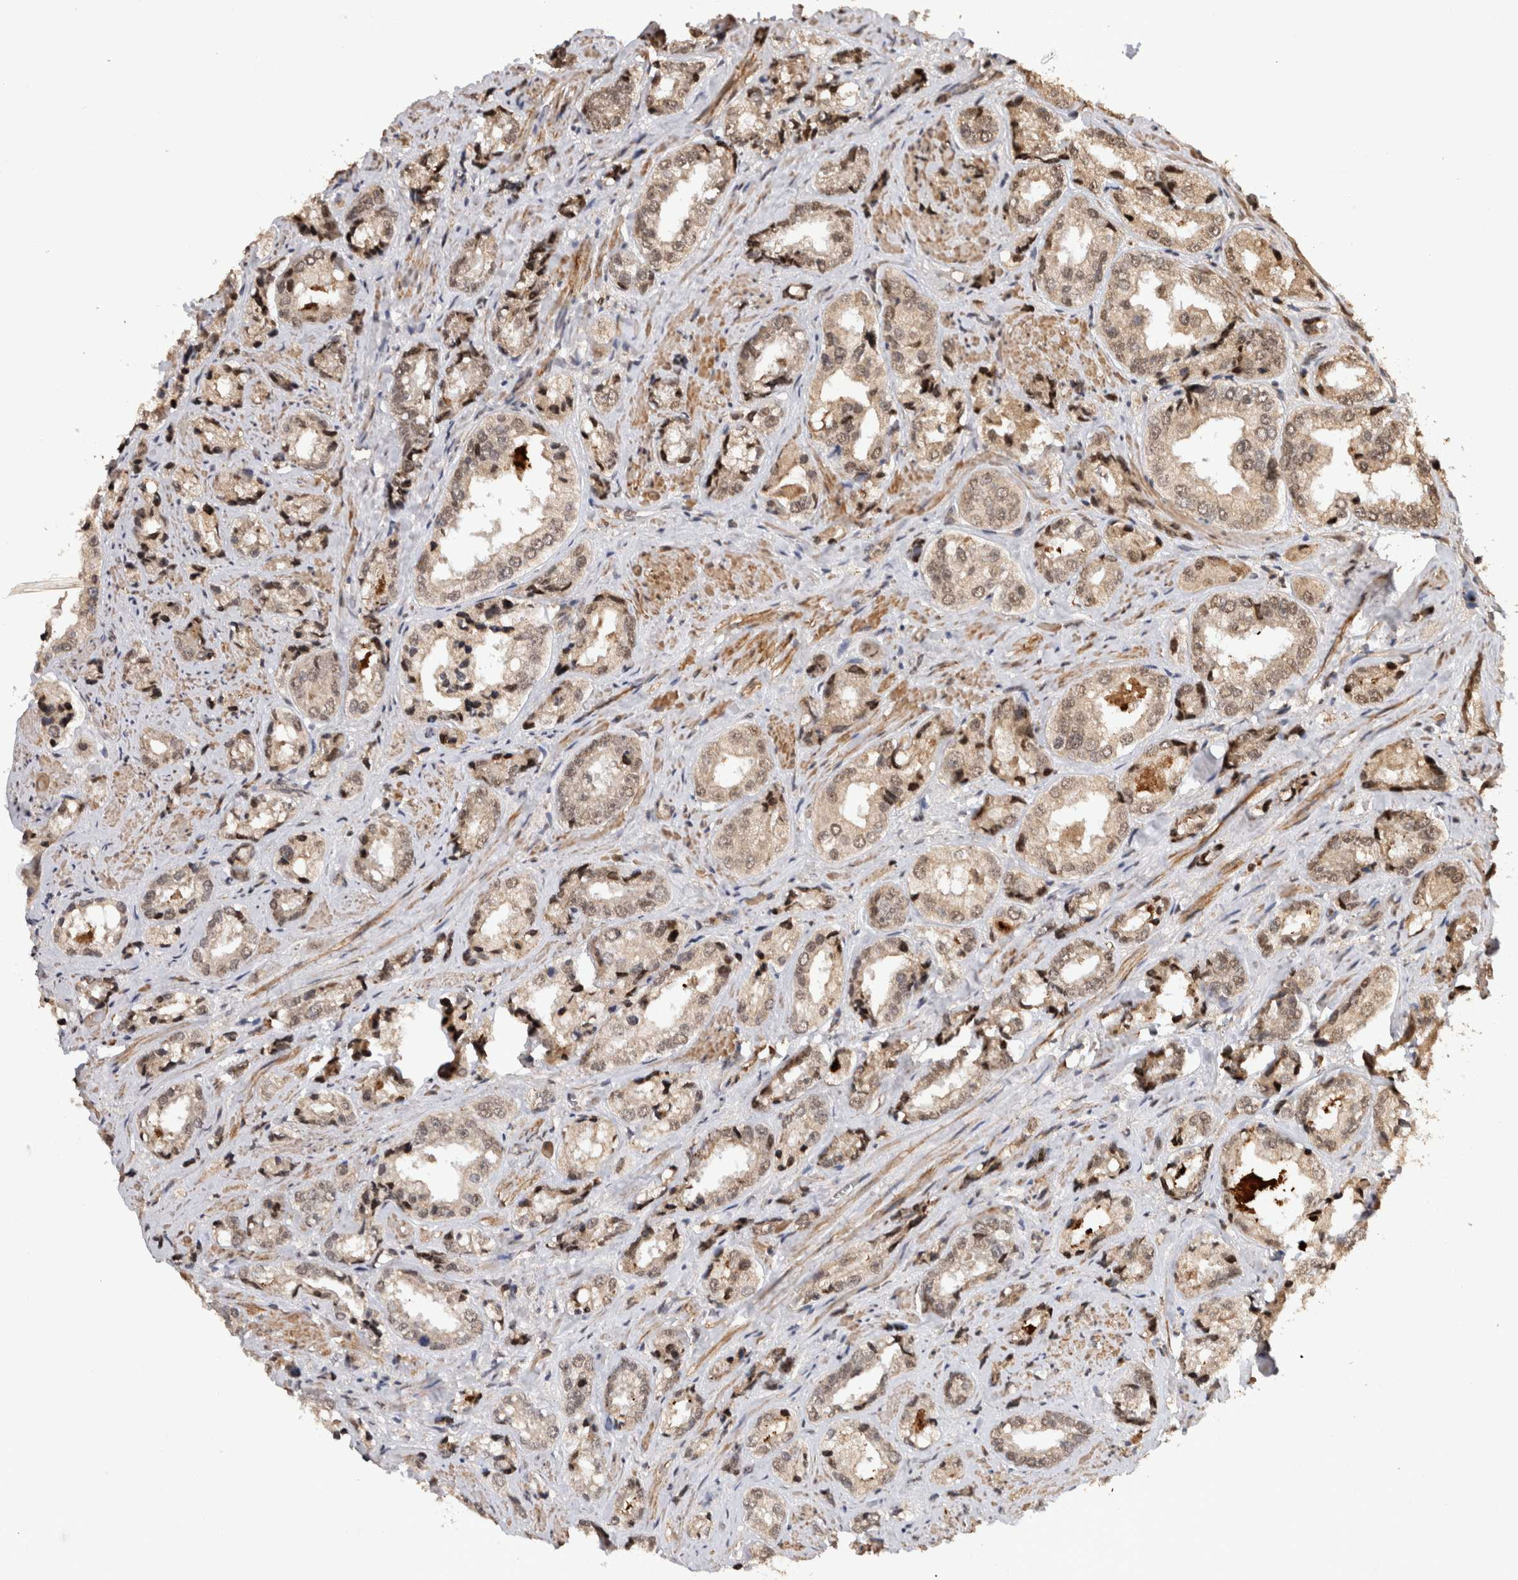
{"staining": {"intensity": "strong", "quantity": "<25%", "location": "cytoplasmic/membranous,nuclear"}, "tissue": "prostate cancer", "cell_type": "Tumor cells", "image_type": "cancer", "snomed": [{"axis": "morphology", "description": "Adenocarcinoma, High grade"}, {"axis": "topography", "description": "Prostate"}], "caption": "Prostate cancer stained with a protein marker displays strong staining in tumor cells.", "gene": "KEAP1", "patient": {"sex": "male", "age": 61}}